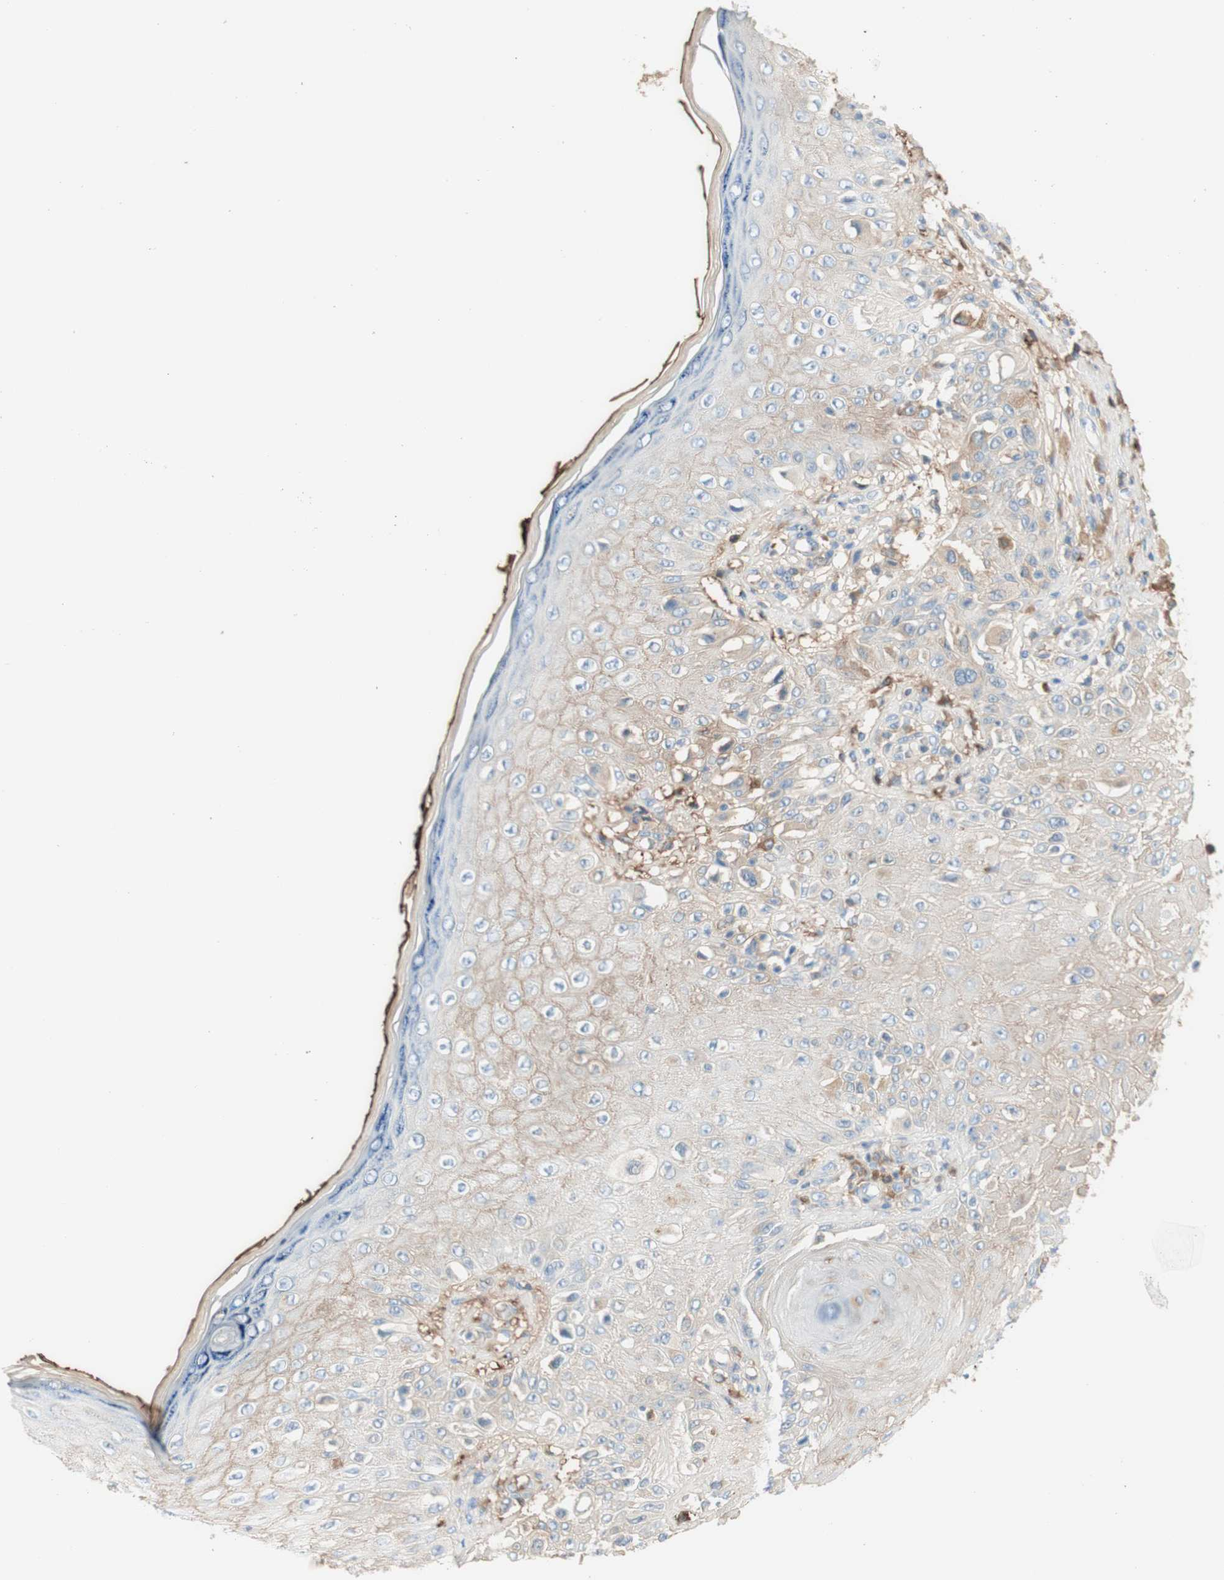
{"staining": {"intensity": "weak", "quantity": ">75%", "location": "cytoplasmic/membranous"}, "tissue": "melanoma", "cell_type": "Tumor cells", "image_type": "cancer", "snomed": [{"axis": "morphology", "description": "Malignant melanoma, NOS"}, {"axis": "topography", "description": "Skin"}], "caption": "IHC of malignant melanoma displays low levels of weak cytoplasmic/membranous positivity in about >75% of tumor cells.", "gene": "KNG1", "patient": {"sex": "female", "age": 81}}